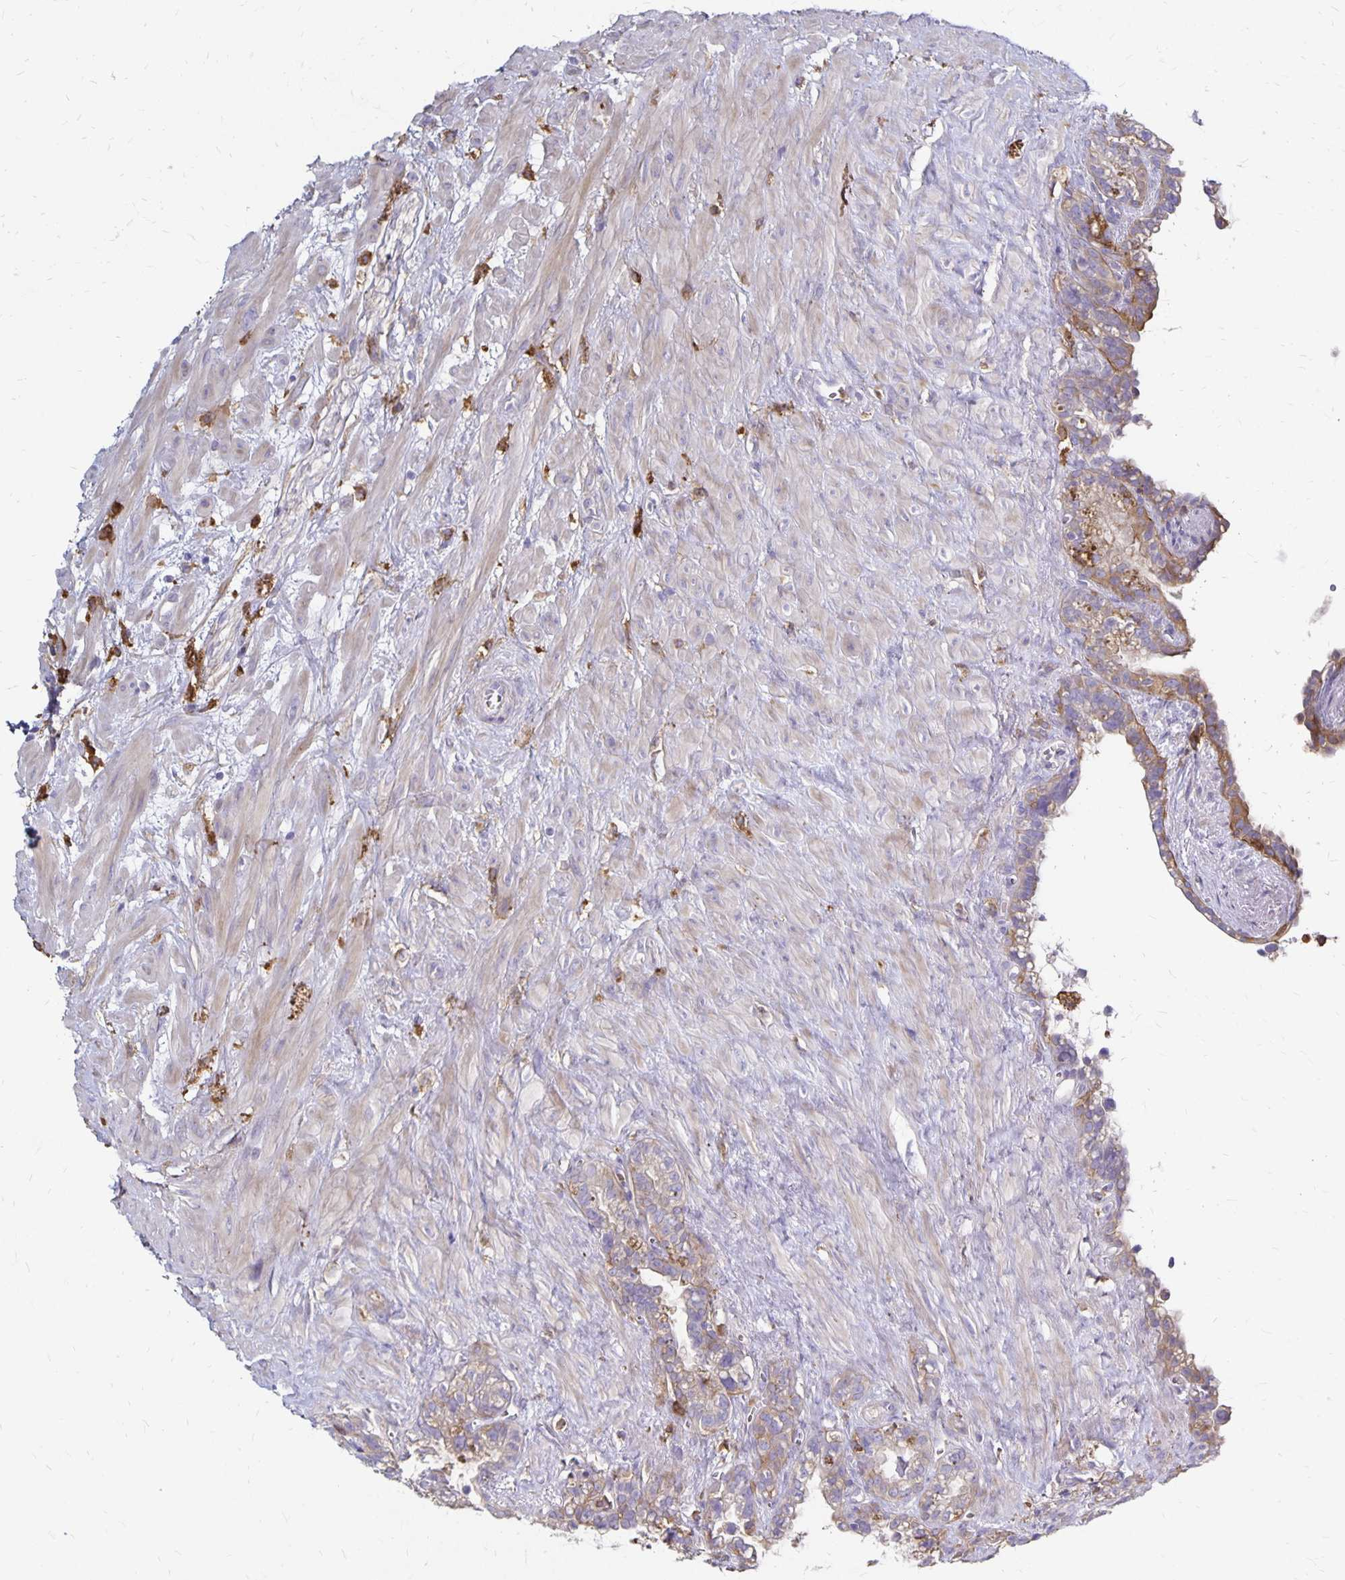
{"staining": {"intensity": "moderate", "quantity": "<25%", "location": "cytoplasmic/membranous"}, "tissue": "seminal vesicle", "cell_type": "Glandular cells", "image_type": "normal", "snomed": [{"axis": "morphology", "description": "Normal tissue, NOS"}, {"axis": "topography", "description": "Seminal veicle"}], "caption": "Immunohistochemistry of unremarkable human seminal vesicle exhibits low levels of moderate cytoplasmic/membranous positivity in approximately <25% of glandular cells.", "gene": "TNS3", "patient": {"sex": "male", "age": 76}}